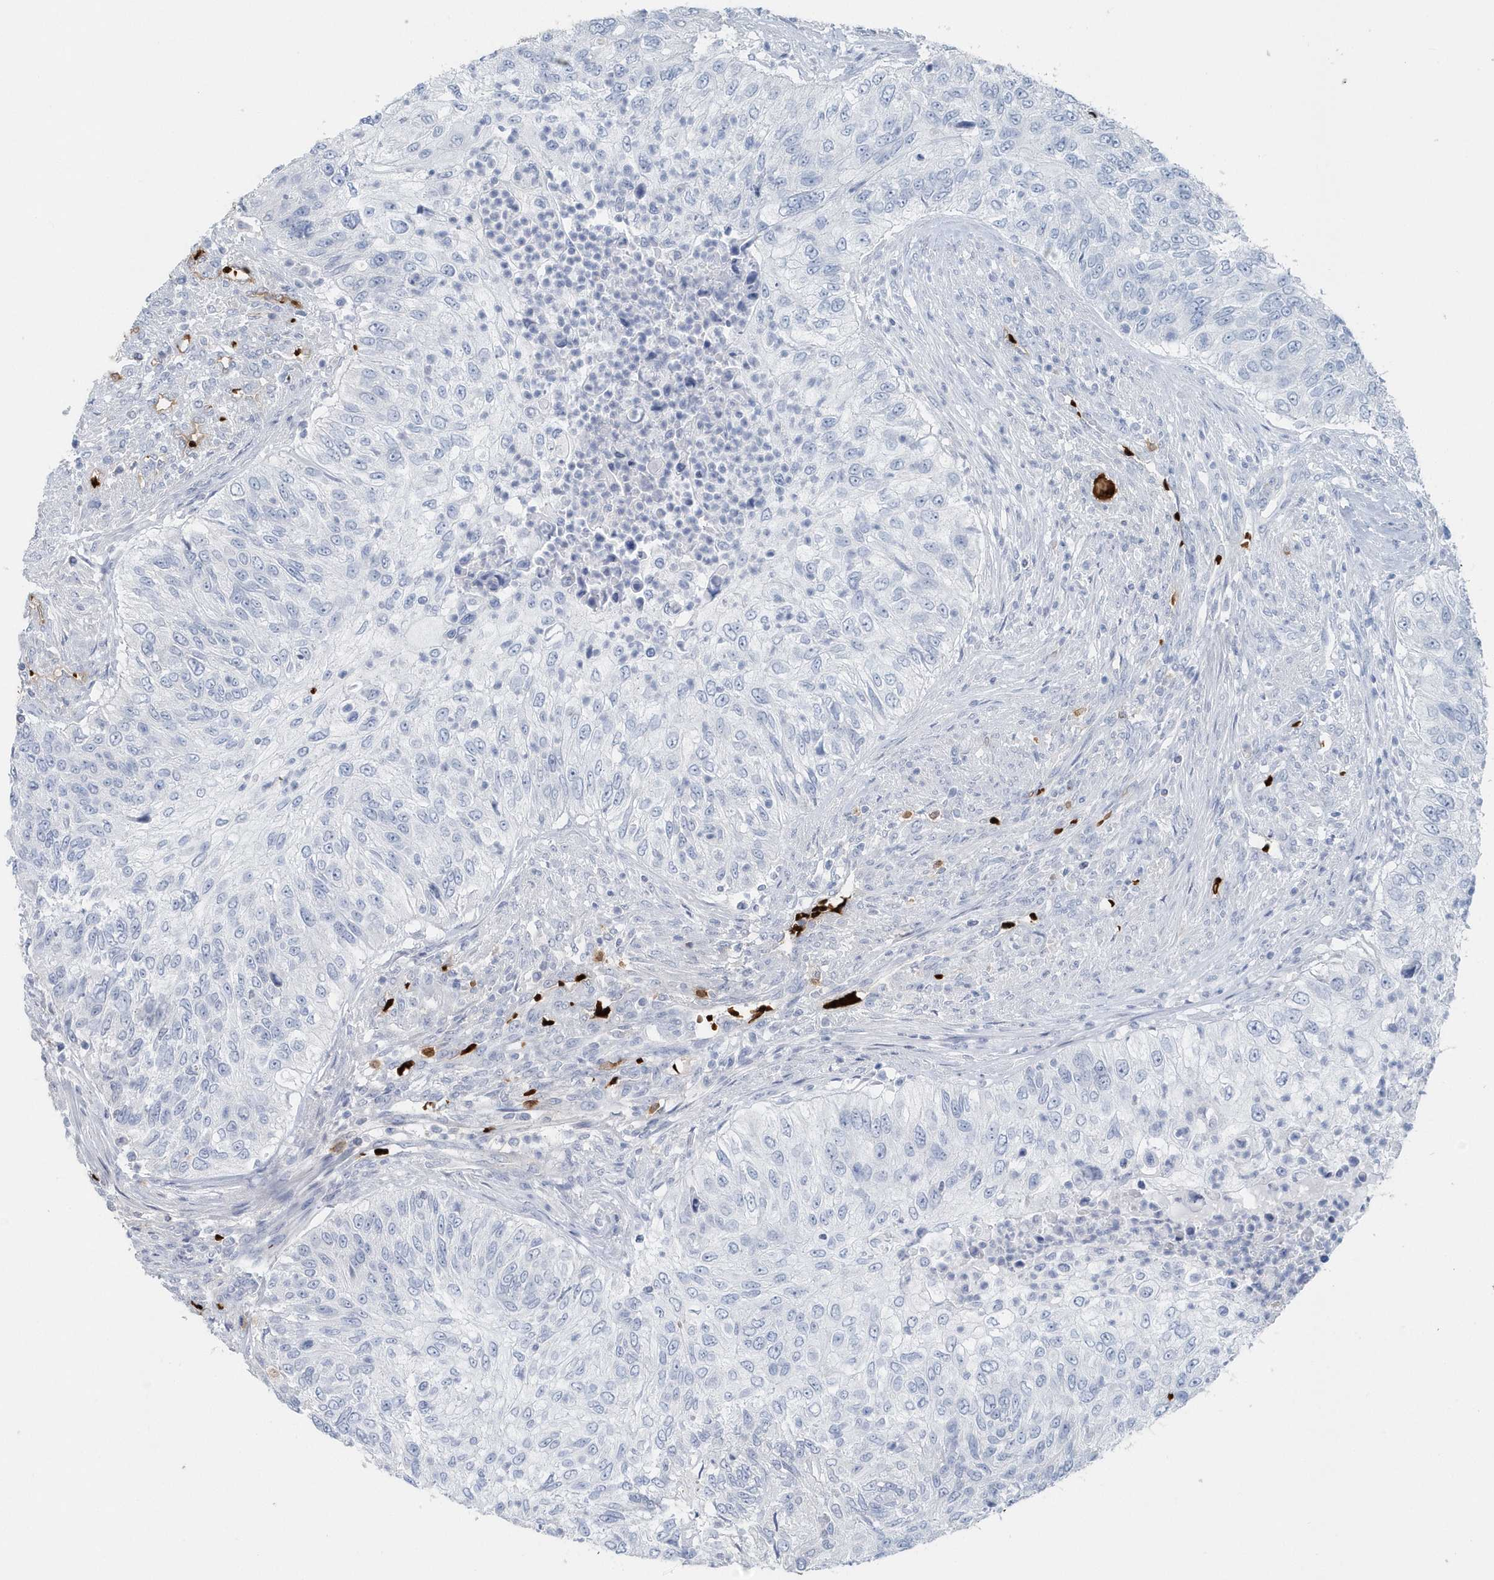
{"staining": {"intensity": "negative", "quantity": "none", "location": "none"}, "tissue": "urothelial cancer", "cell_type": "Tumor cells", "image_type": "cancer", "snomed": [{"axis": "morphology", "description": "Urothelial carcinoma, High grade"}, {"axis": "topography", "description": "Urinary bladder"}], "caption": "This is an immunohistochemistry (IHC) photomicrograph of human urothelial cancer. There is no expression in tumor cells.", "gene": "HBA2", "patient": {"sex": "female", "age": 60}}